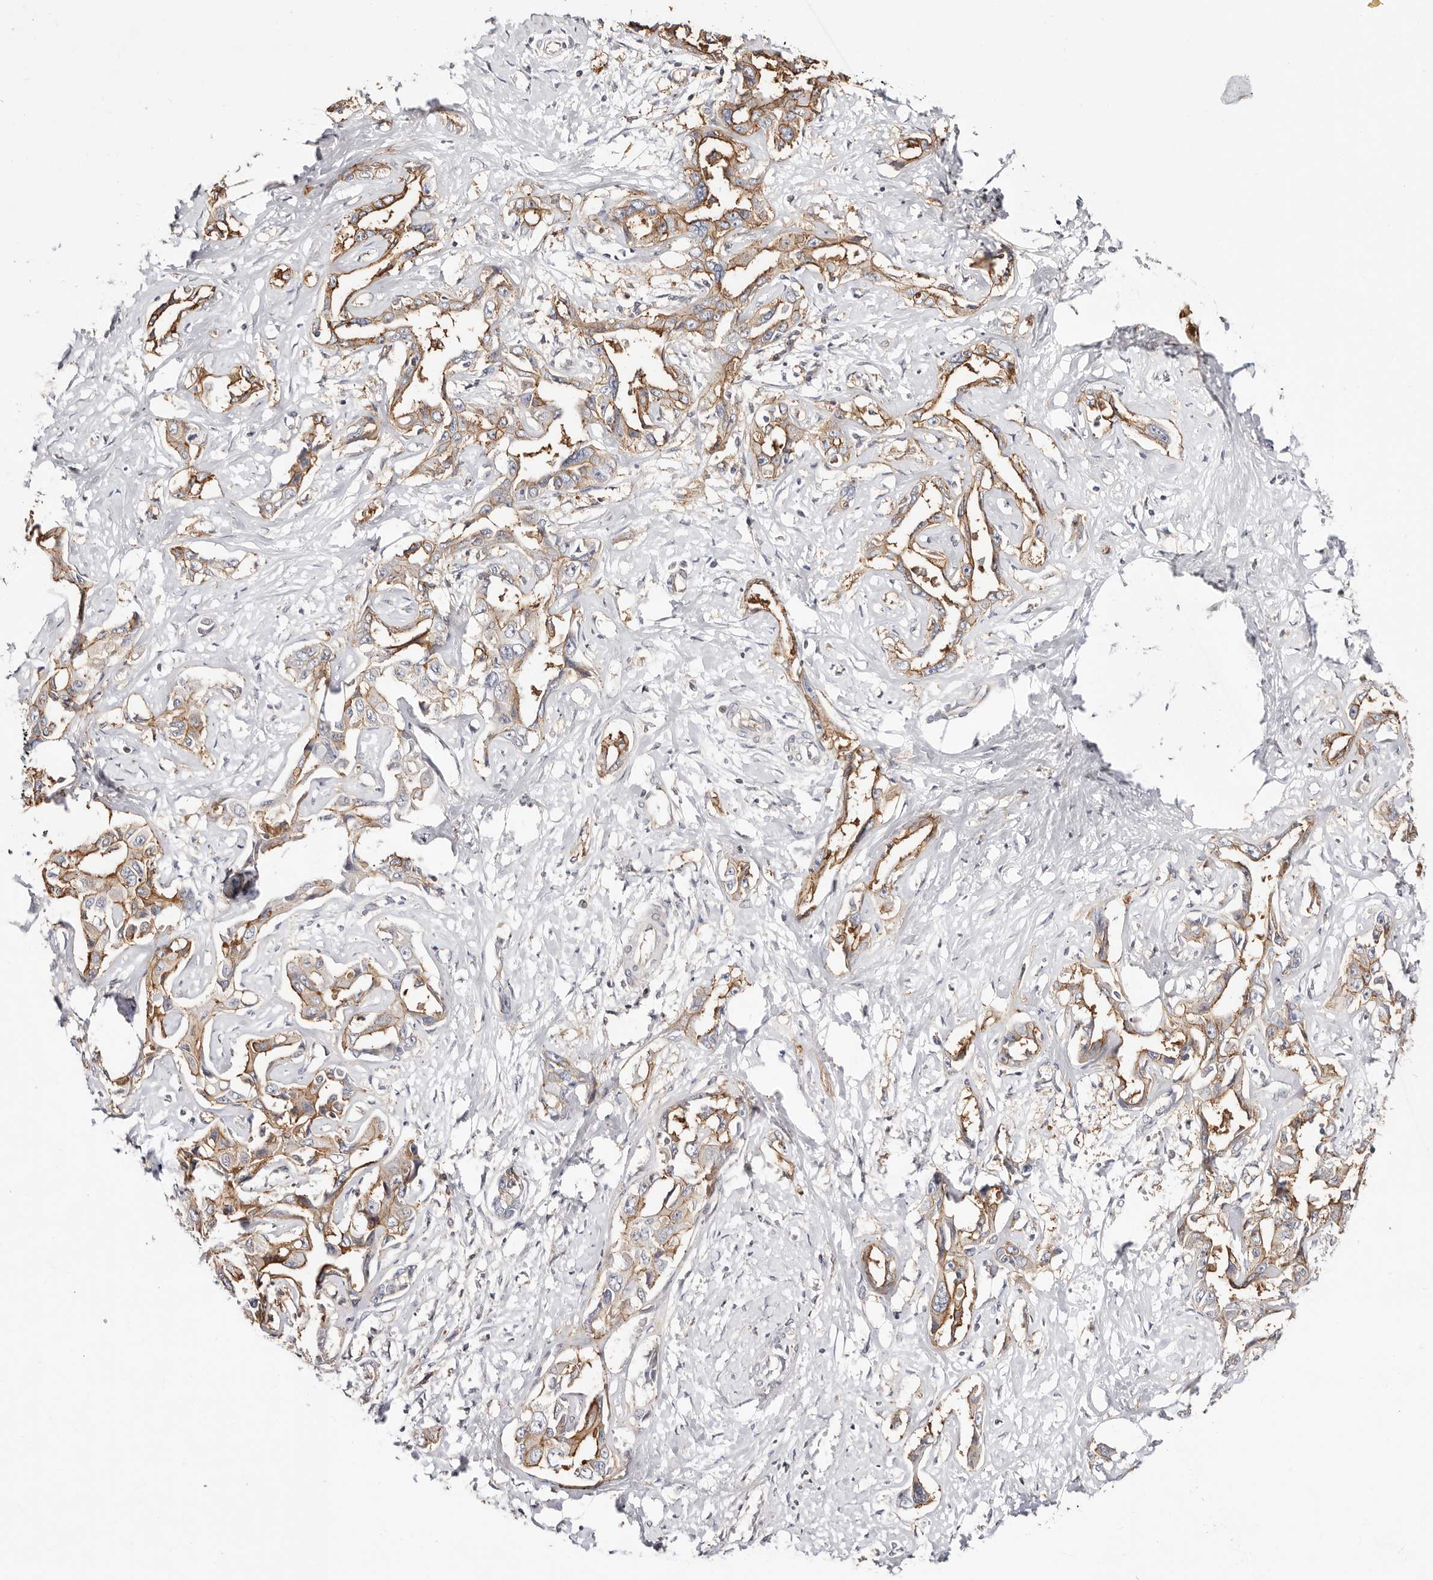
{"staining": {"intensity": "moderate", "quantity": ">75%", "location": "cytoplasmic/membranous"}, "tissue": "liver cancer", "cell_type": "Tumor cells", "image_type": "cancer", "snomed": [{"axis": "morphology", "description": "Cholangiocarcinoma"}, {"axis": "topography", "description": "Liver"}], "caption": "Protein expression analysis of cholangiocarcinoma (liver) displays moderate cytoplasmic/membranous expression in about >75% of tumor cells. The protein is stained brown, and the nuclei are stained in blue (DAB (3,3'-diaminobenzidine) IHC with brightfield microscopy, high magnification).", "gene": "STAT5A", "patient": {"sex": "male", "age": 59}}